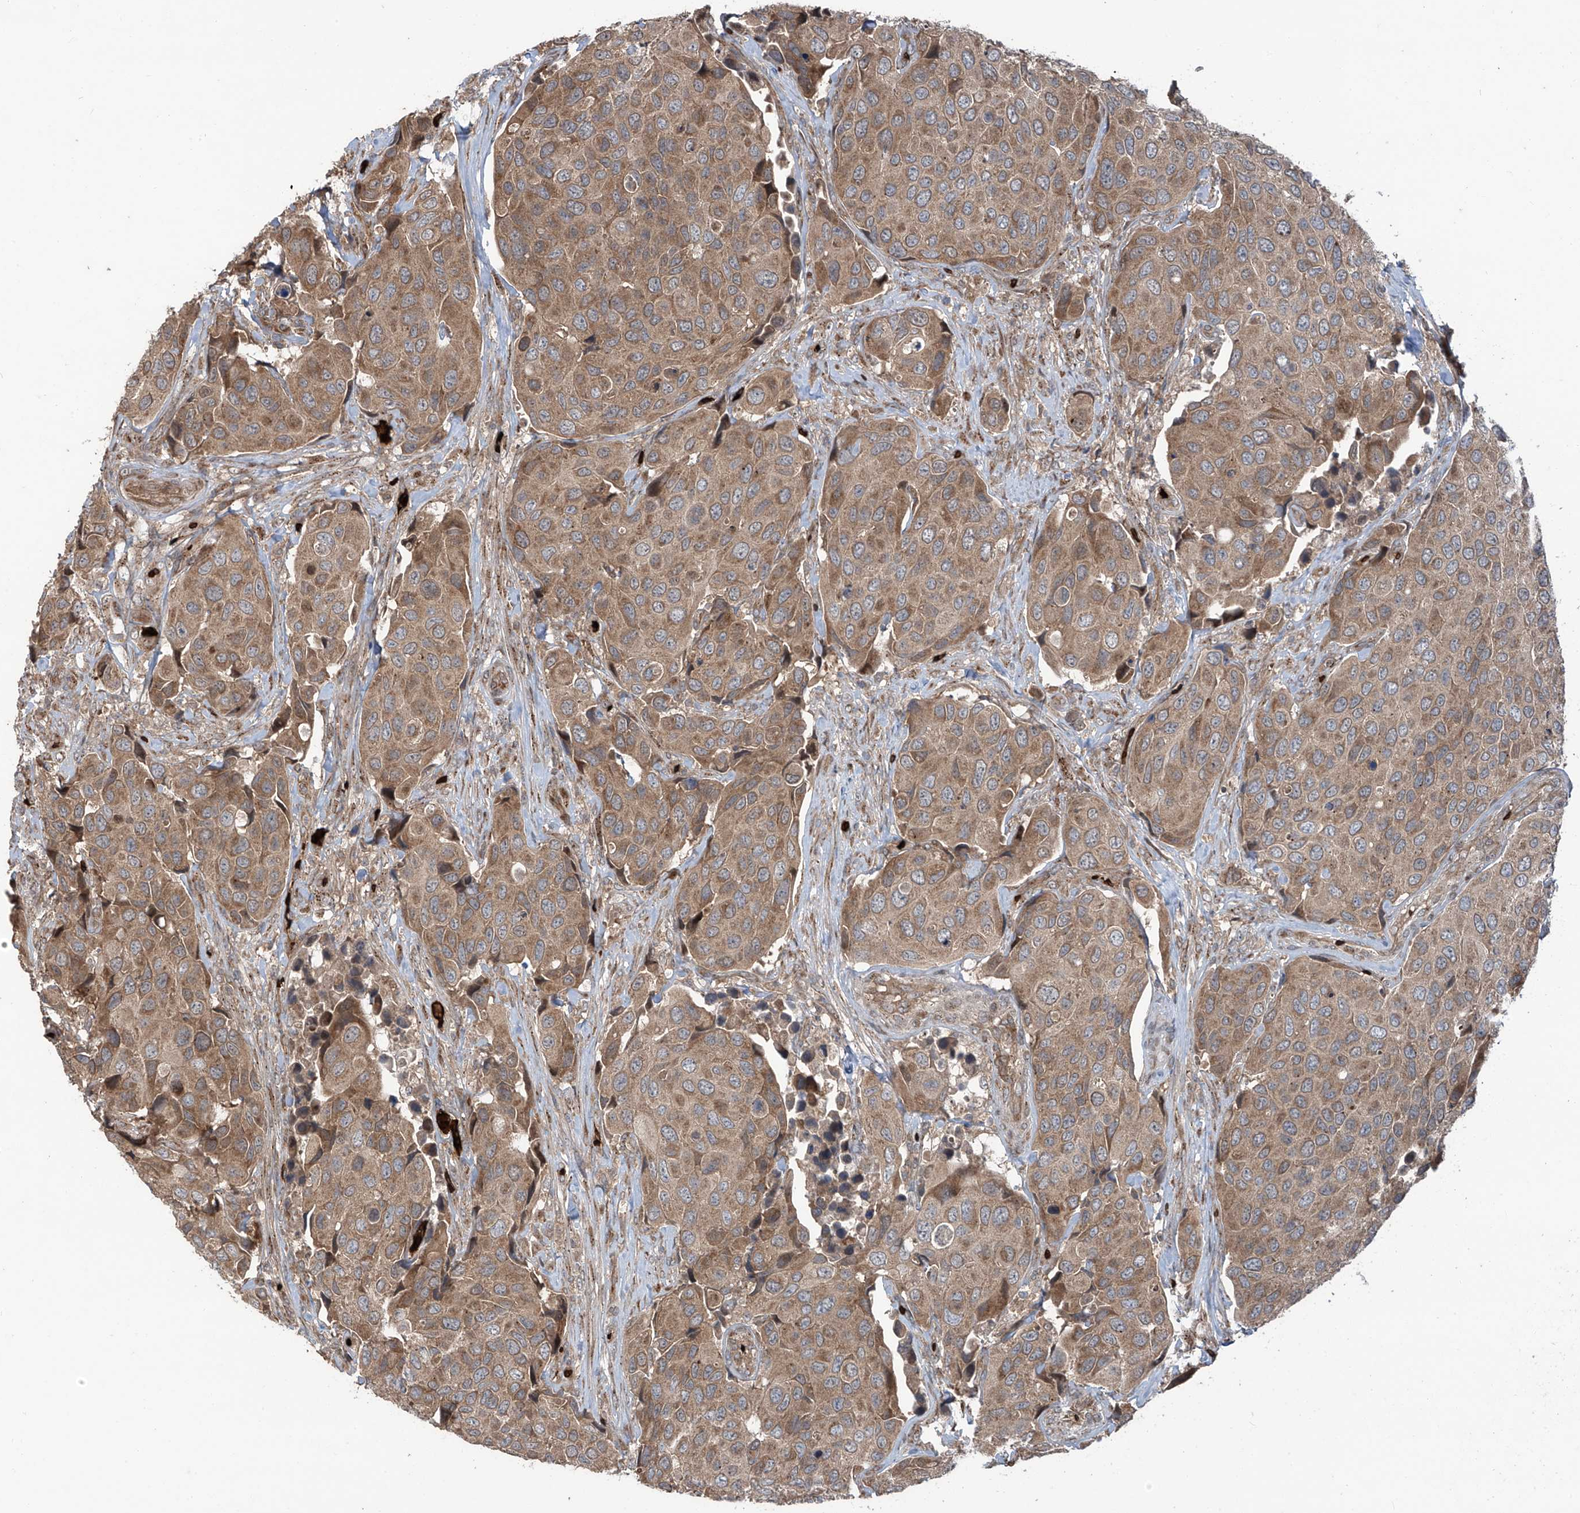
{"staining": {"intensity": "moderate", "quantity": ">75%", "location": "cytoplasmic/membranous"}, "tissue": "urothelial cancer", "cell_type": "Tumor cells", "image_type": "cancer", "snomed": [{"axis": "morphology", "description": "Urothelial carcinoma, High grade"}, {"axis": "topography", "description": "Urinary bladder"}], "caption": "Urothelial cancer tissue exhibits moderate cytoplasmic/membranous positivity in approximately >75% of tumor cells, visualized by immunohistochemistry.", "gene": "ZDHHC9", "patient": {"sex": "male", "age": 74}}